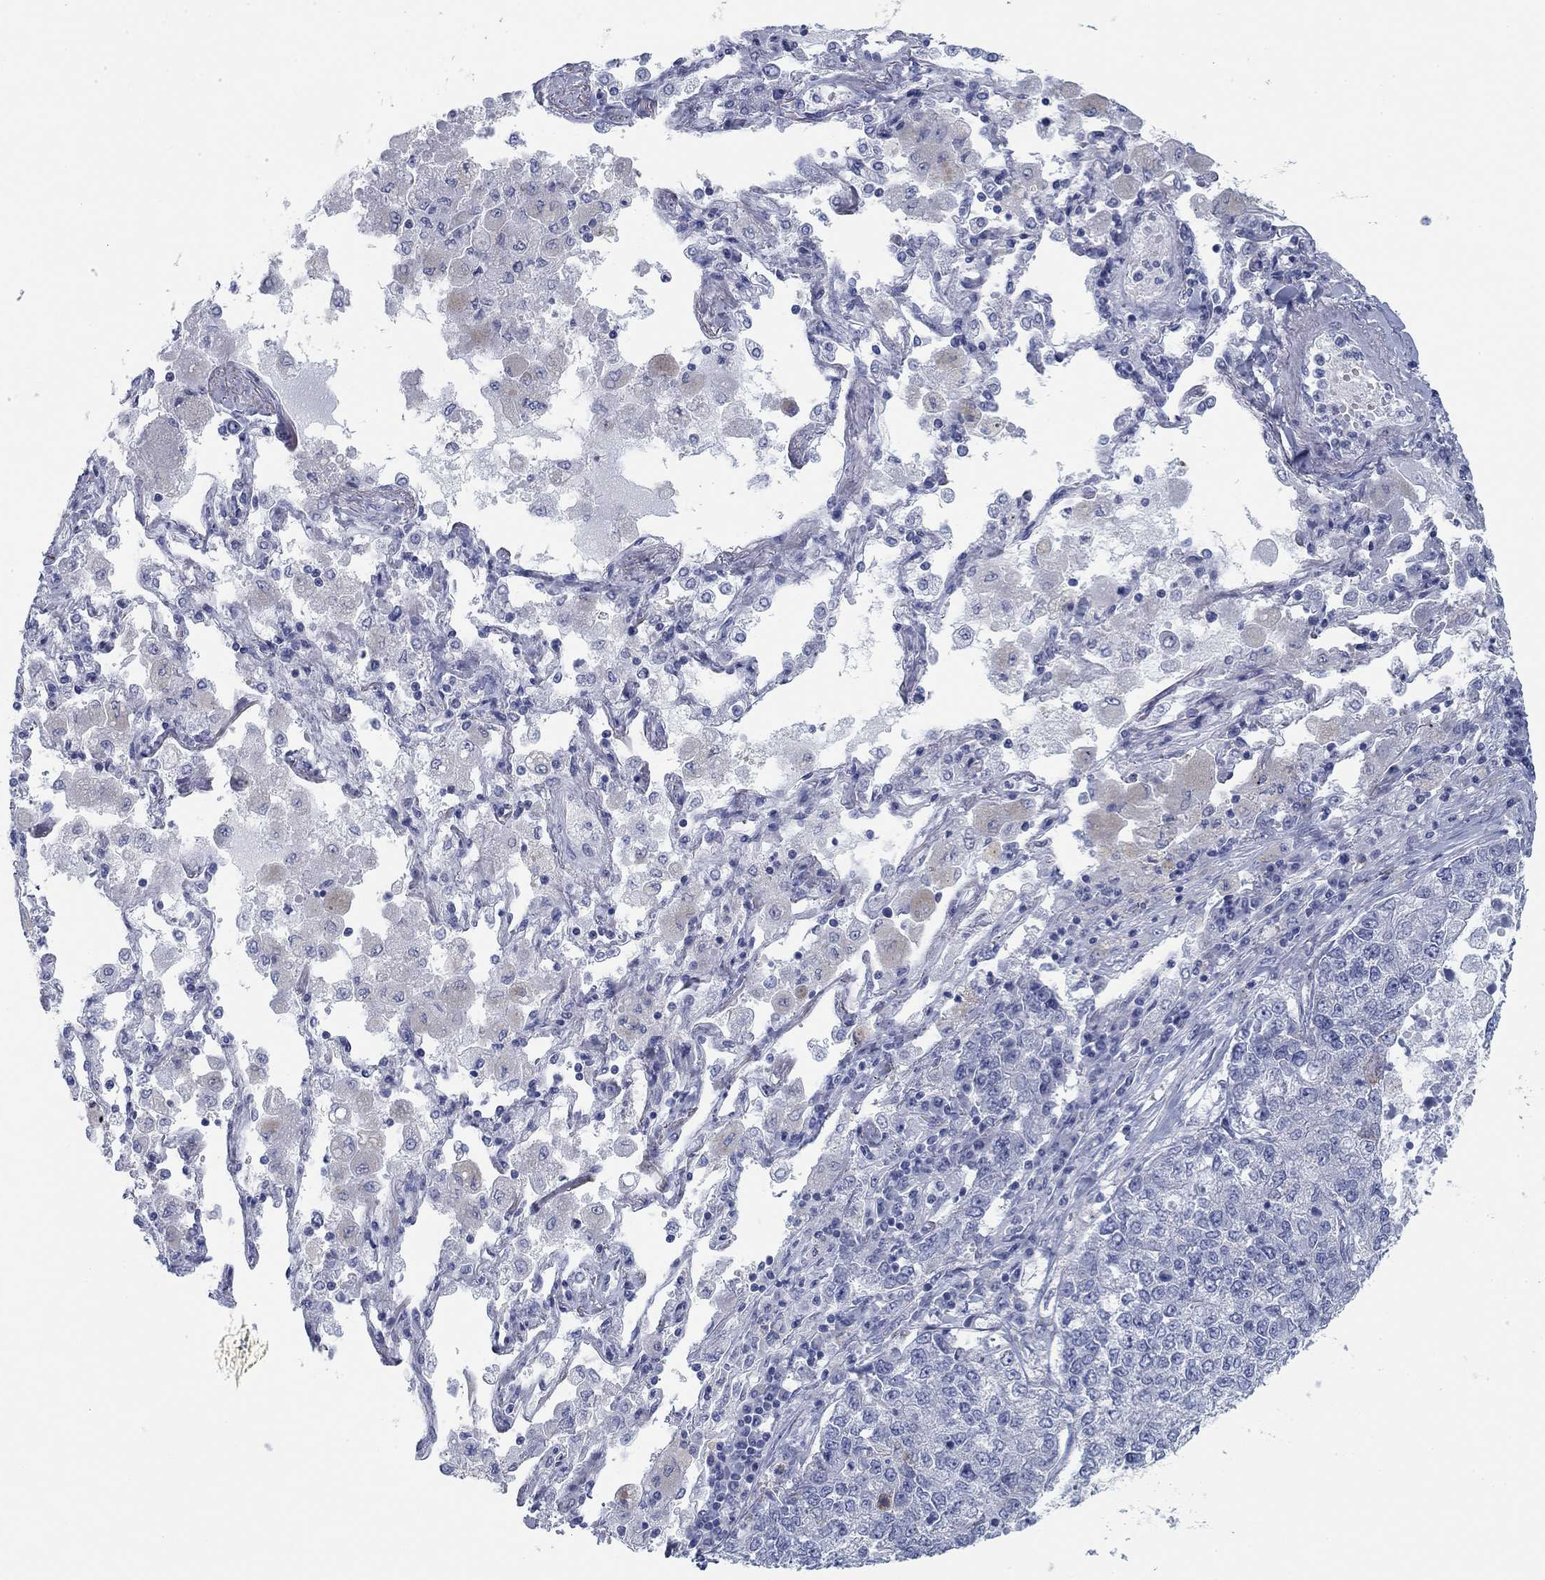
{"staining": {"intensity": "negative", "quantity": "none", "location": "none"}, "tissue": "lung cancer", "cell_type": "Tumor cells", "image_type": "cancer", "snomed": [{"axis": "morphology", "description": "Adenocarcinoma, NOS"}, {"axis": "topography", "description": "Lung"}], "caption": "Lung cancer was stained to show a protein in brown. There is no significant staining in tumor cells.", "gene": "DNAL1", "patient": {"sex": "male", "age": 49}}